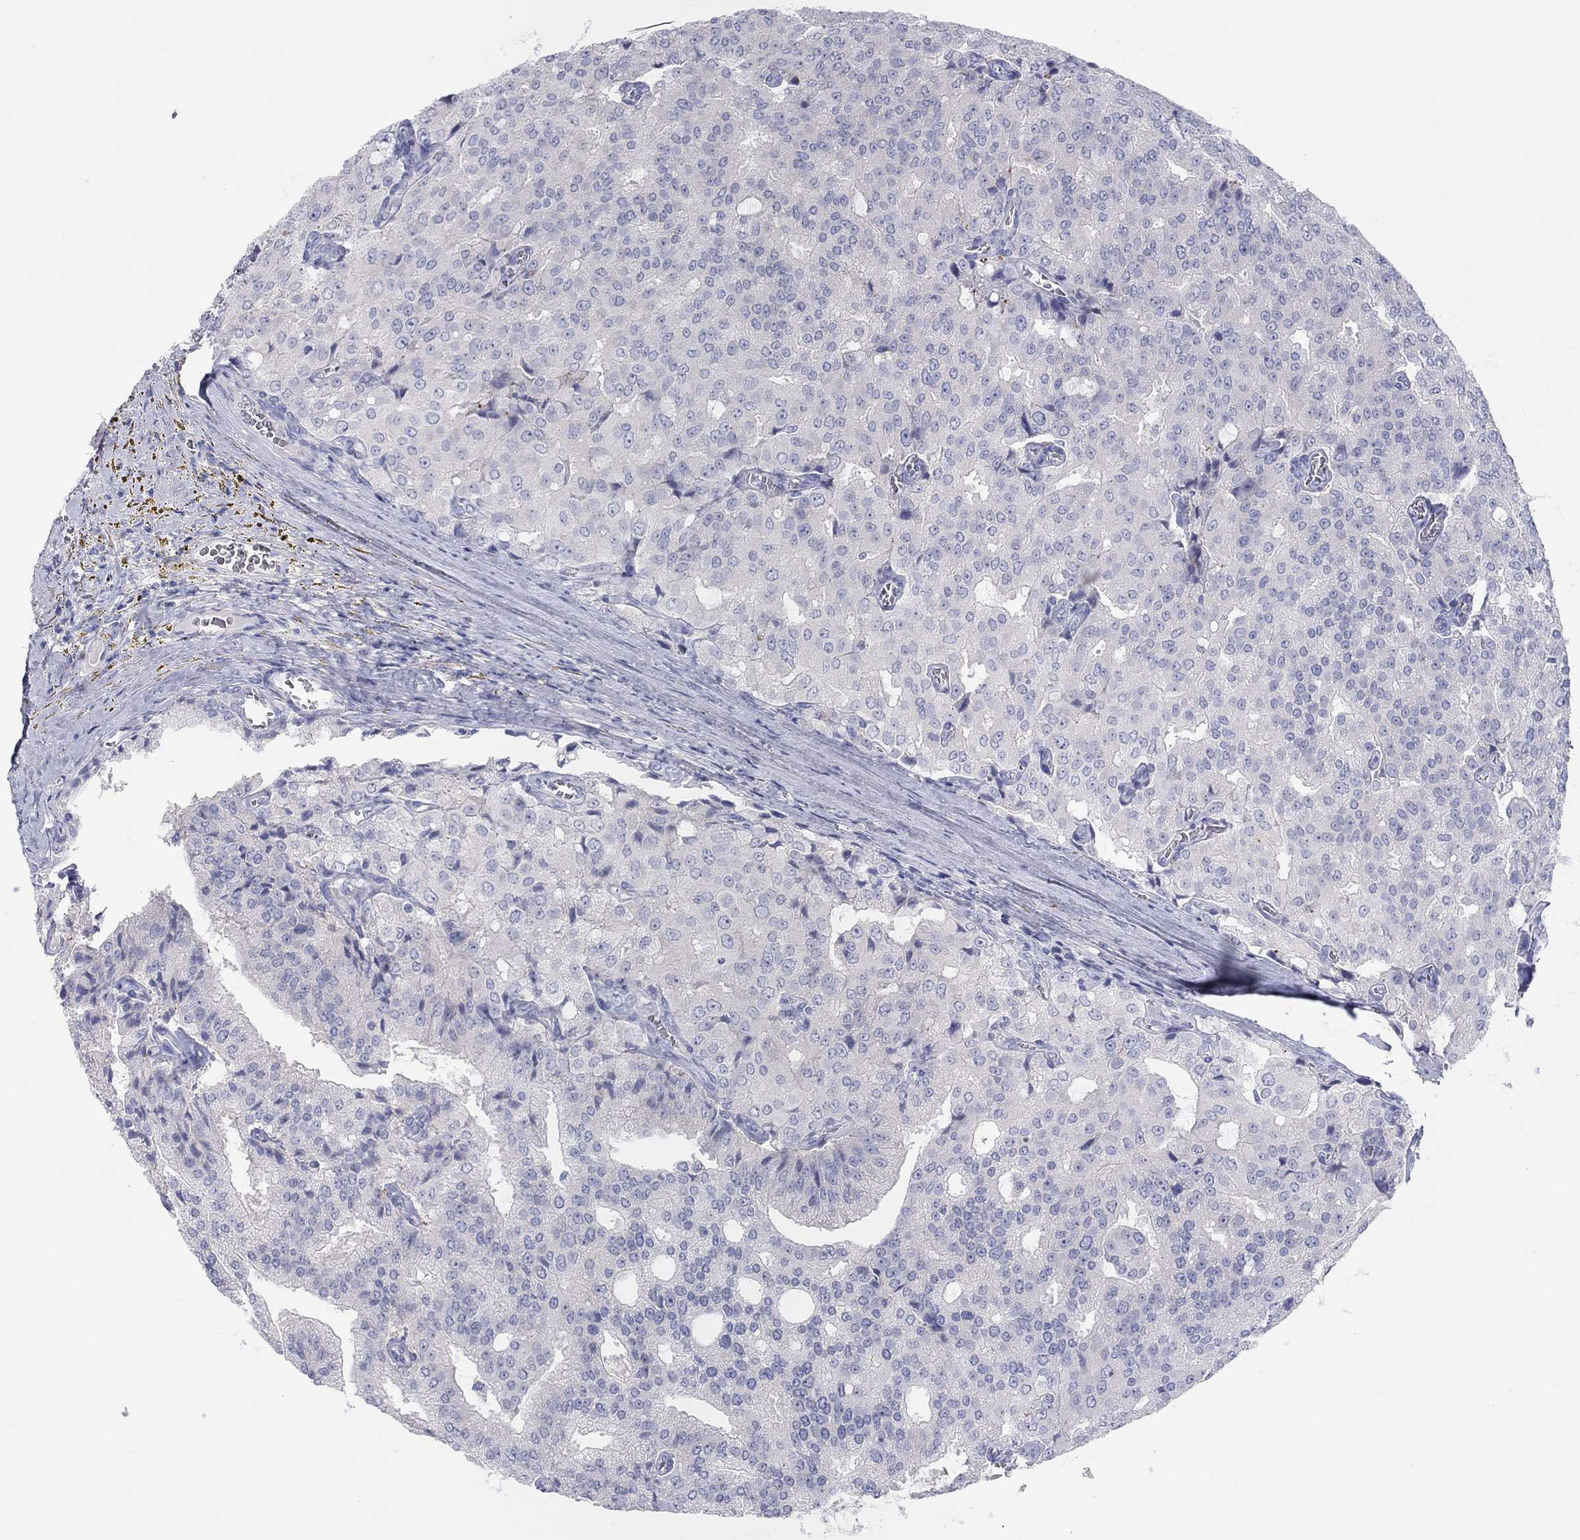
{"staining": {"intensity": "negative", "quantity": "none", "location": "none"}, "tissue": "prostate cancer", "cell_type": "Tumor cells", "image_type": "cancer", "snomed": [{"axis": "morphology", "description": "Adenocarcinoma, NOS"}, {"axis": "topography", "description": "Prostate and seminal vesicle, NOS"}, {"axis": "topography", "description": "Prostate"}], "caption": "Immunohistochemical staining of prostate cancer (adenocarcinoma) reveals no significant positivity in tumor cells.", "gene": "CPNE6", "patient": {"sex": "male", "age": 67}}